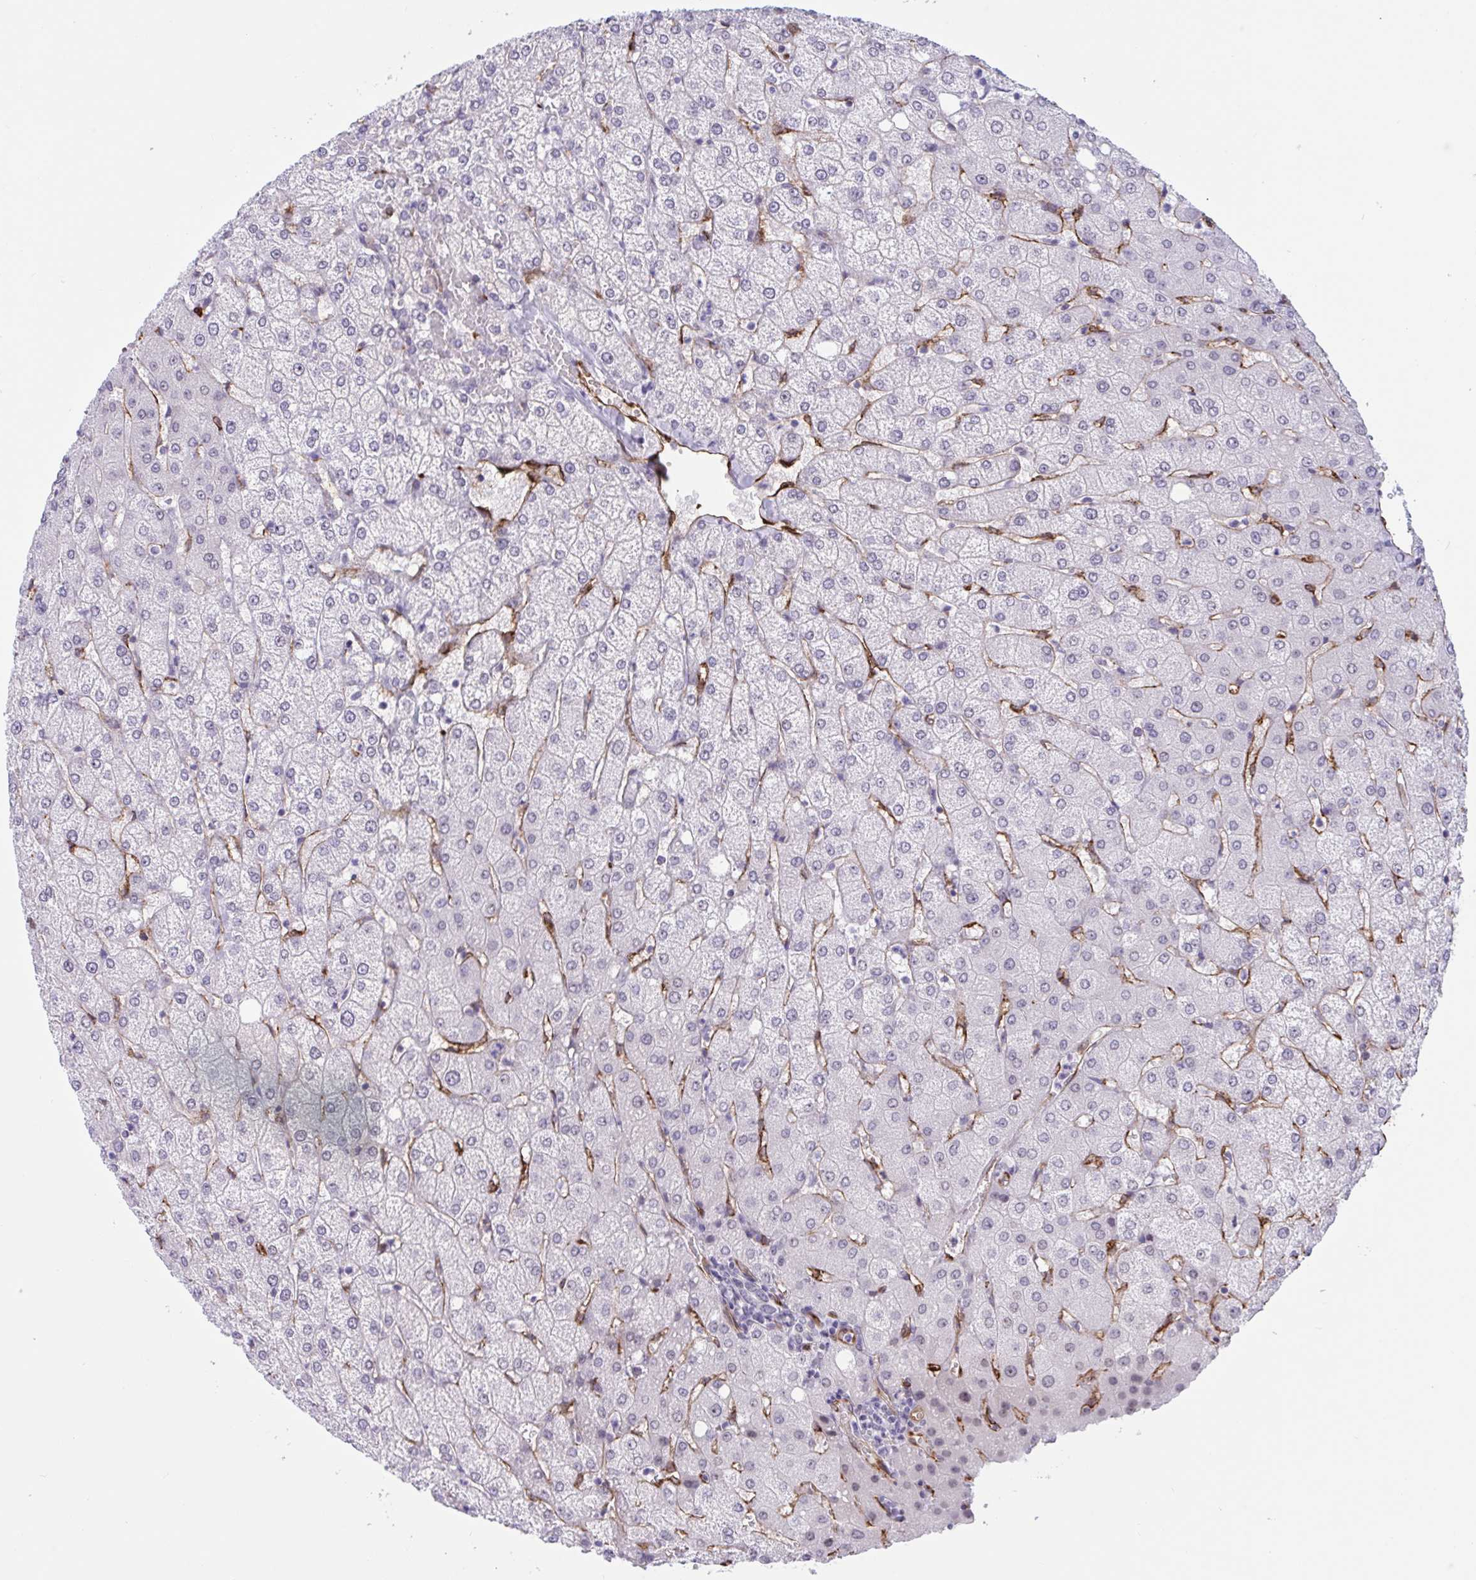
{"staining": {"intensity": "negative", "quantity": "none", "location": "none"}, "tissue": "liver", "cell_type": "Cholangiocytes", "image_type": "normal", "snomed": [{"axis": "morphology", "description": "Normal tissue, NOS"}, {"axis": "topography", "description": "Liver"}], "caption": "Human liver stained for a protein using immunohistochemistry (IHC) reveals no staining in cholangiocytes.", "gene": "EML1", "patient": {"sex": "female", "age": 54}}